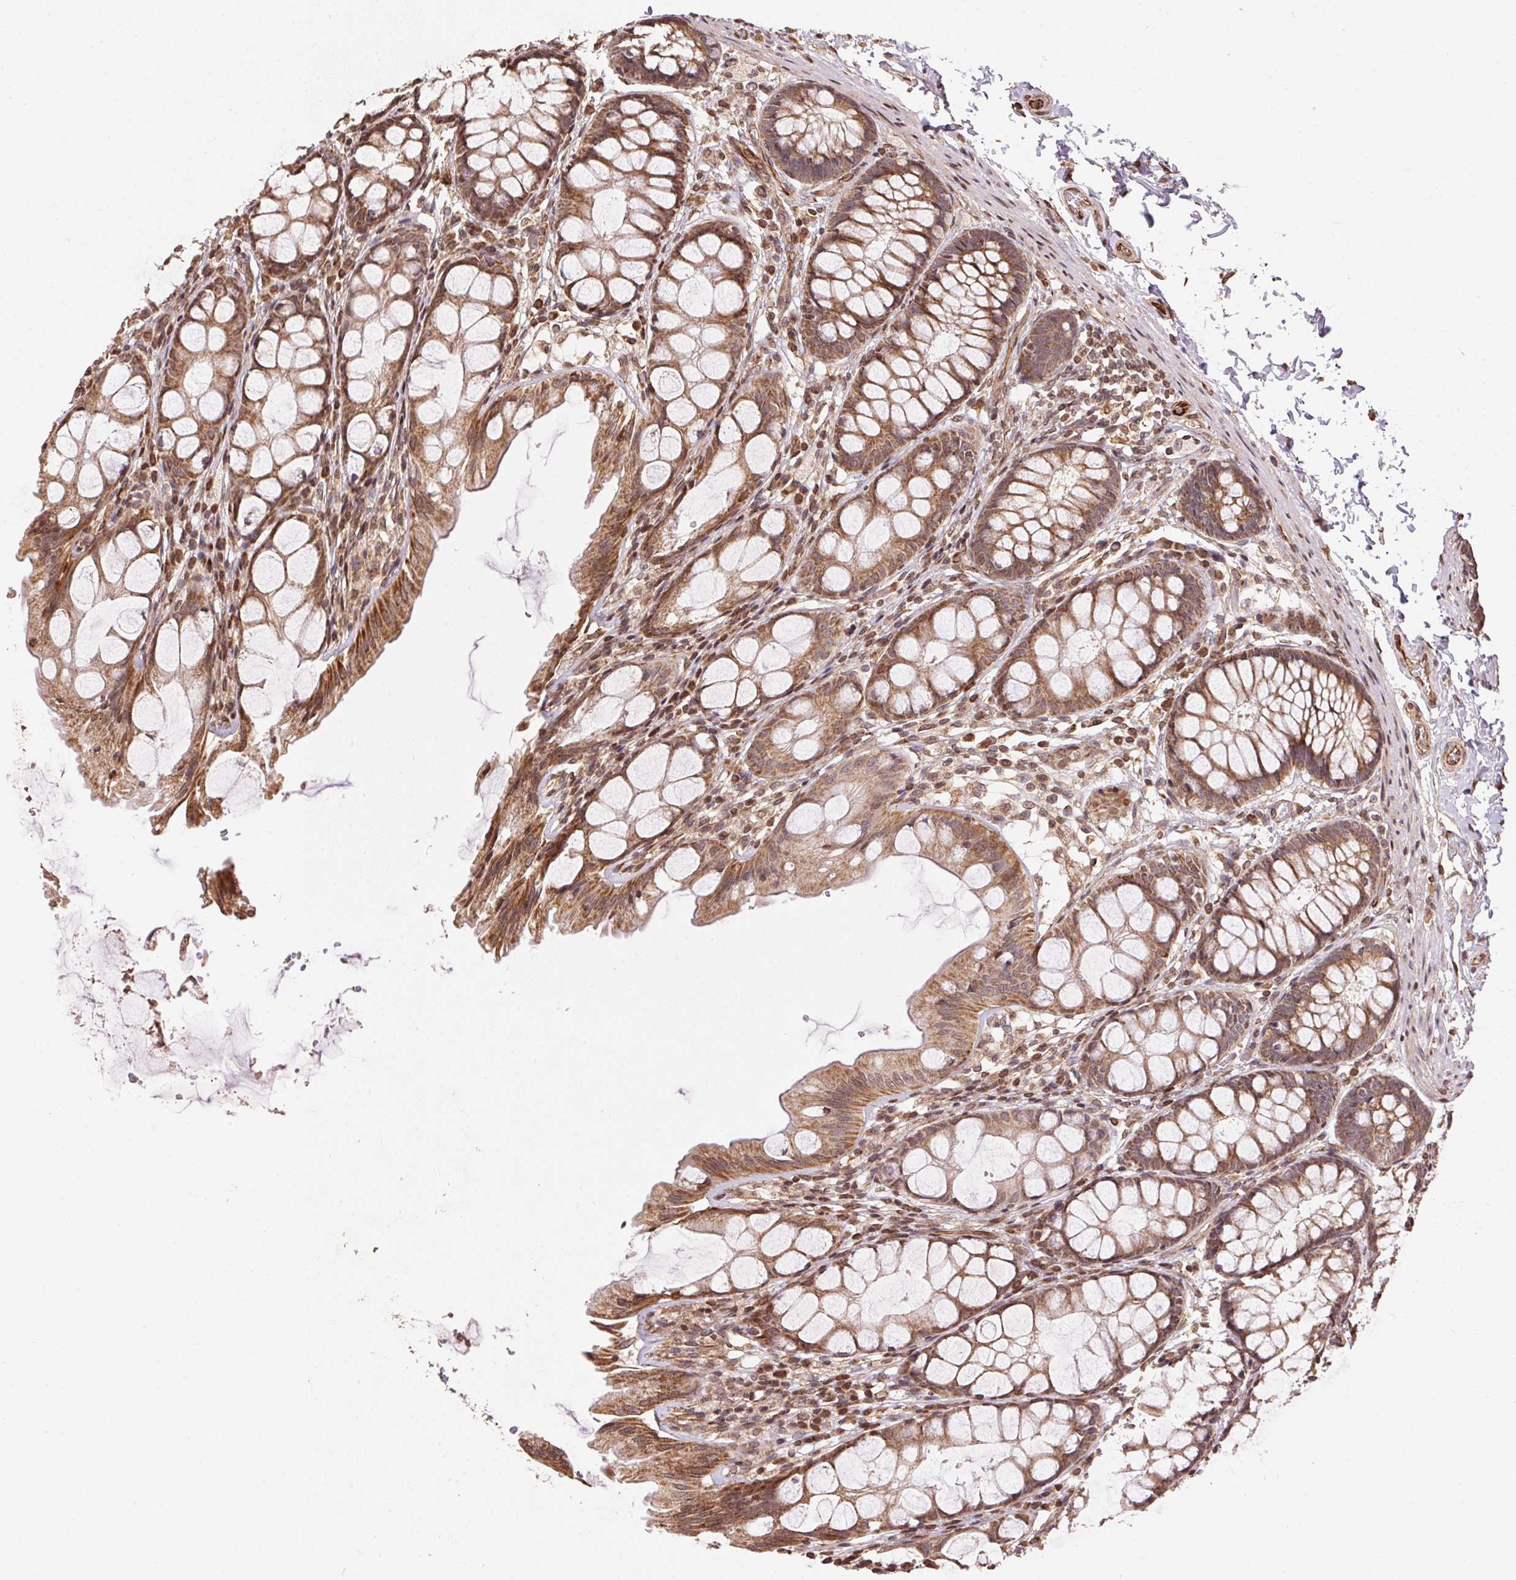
{"staining": {"intensity": "moderate", "quantity": ">75%", "location": "cytoplasmic/membranous"}, "tissue": "colon", "cell_type": "Endothelial cells", "image_type": "normal", "snomed": [{"axis": "morphology", "description": "Normal tissue, NOS"}, {"axis": "topography", "description": "Colon"}], "caption": "Immunohistochemical staining of benign colon shows >75% levels of moderate cytoplasmic/membranous protein expression in about >75% of endothelial cells. (DAB = brown stain, brightfield microscopy at high magnification).", "gene": "SPRED2", "patient": {"sex": "male", "age": 47}}